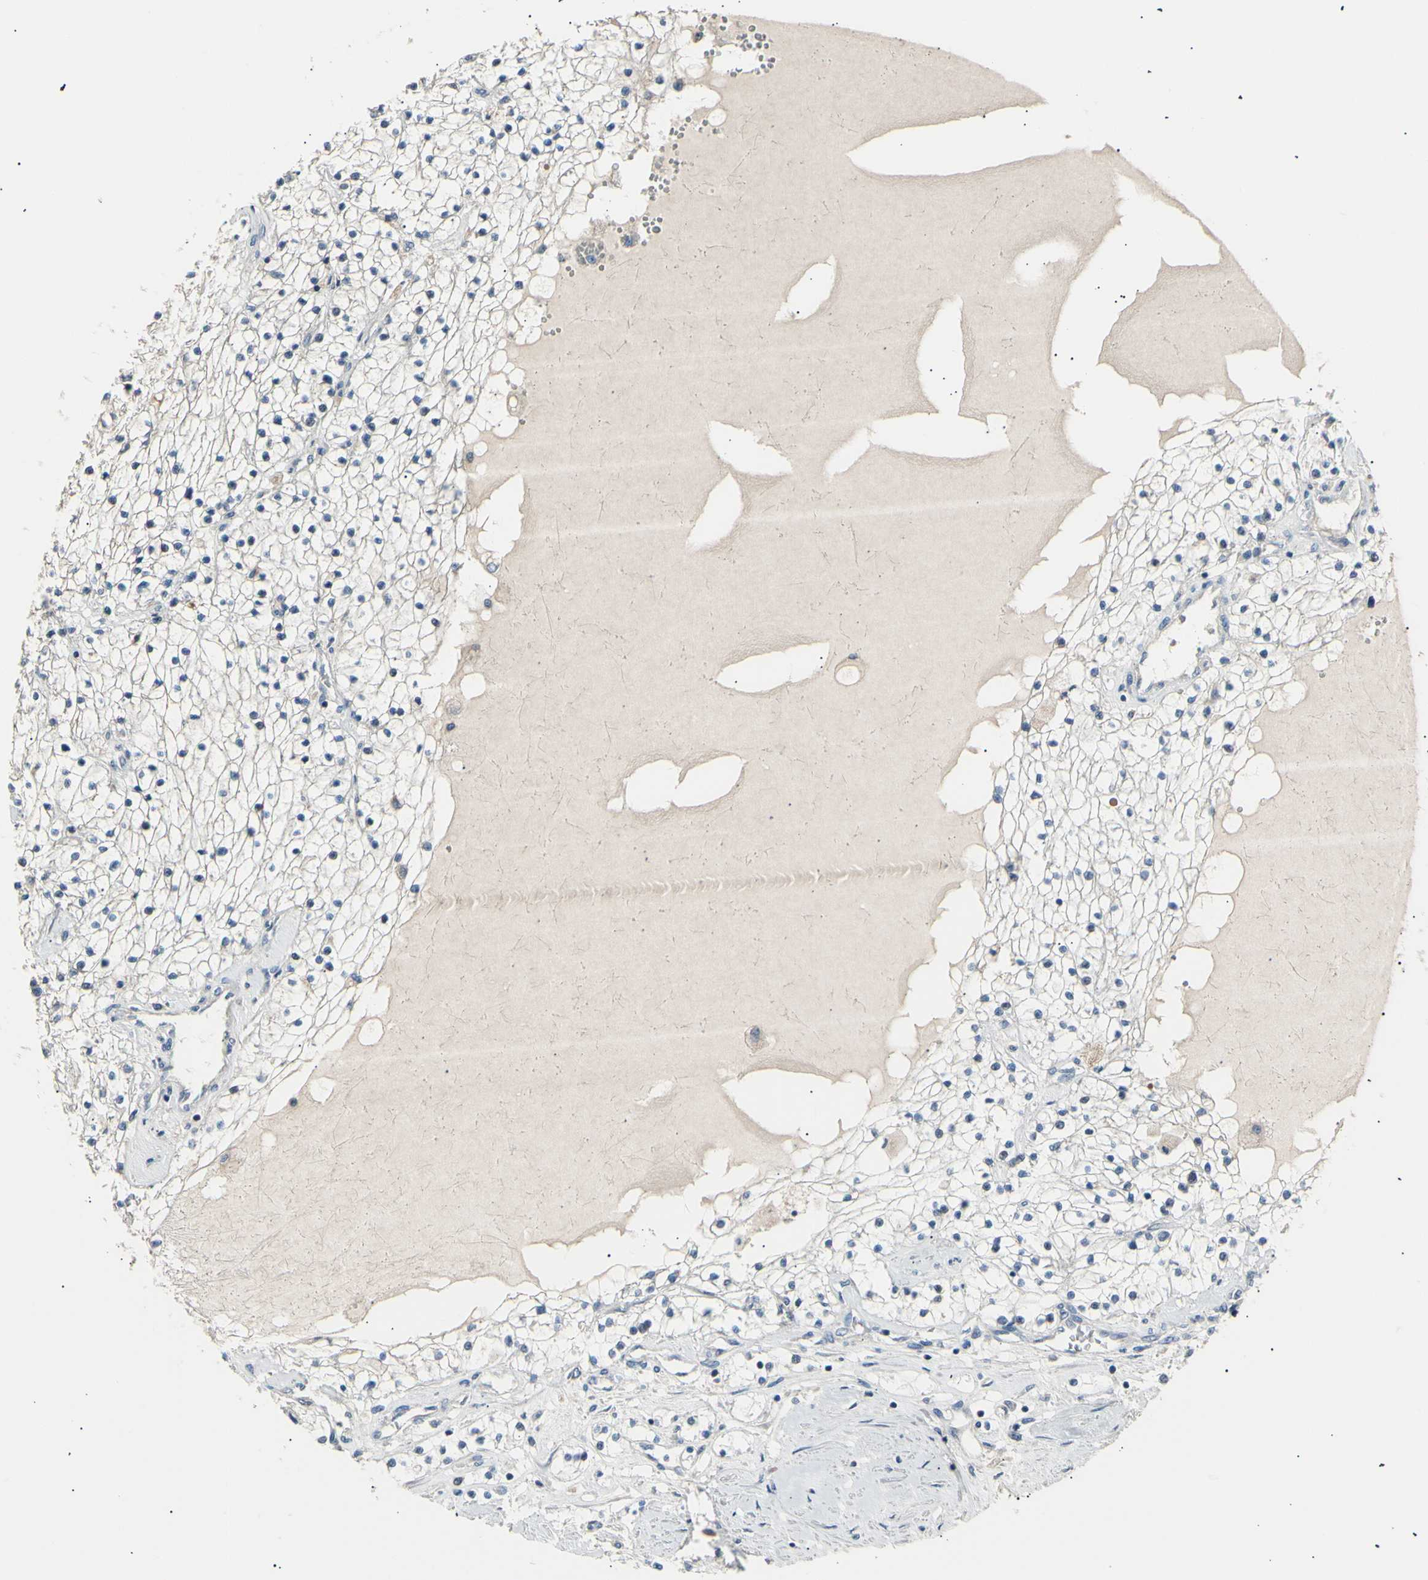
{"staining": {"intensity": "negative", "quantity": "none", "location": "none"}, "tissue": "renal cancer", "cell_type": "Tumor cells", "image_type": "cancer", "snomed": [{"axis": "morphology", "description": "Adenocarcinoma, NOS"}, {"axis": "topography", "description": "Kidney"}], "caption": "The micrograph displays no staining of tumor cells in renal cancer.", "gene": "LDLR", "patient": {"sex": "male", "age": 68}}